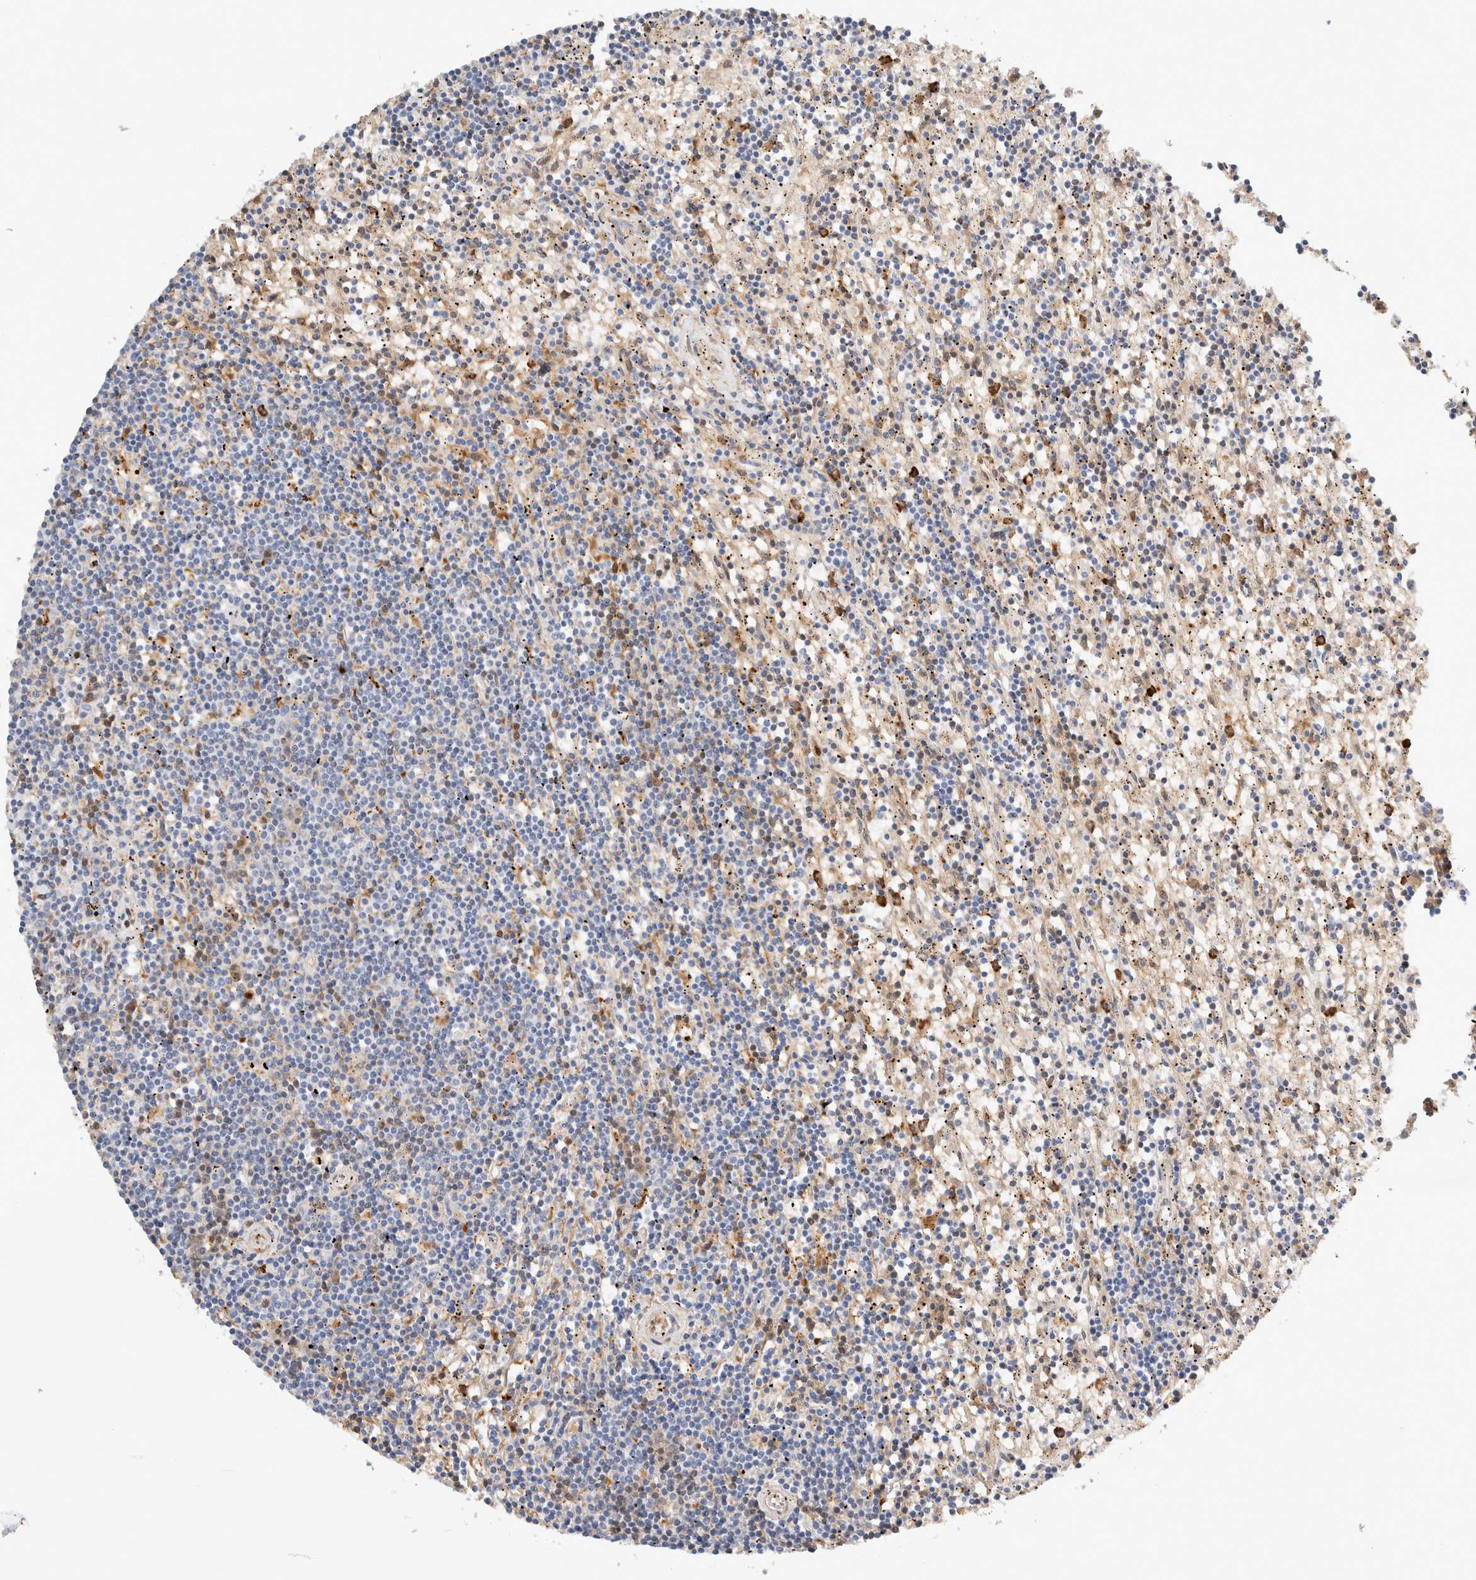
{"staining": {"intensity": "negative", "quantity": "none", "location": "none"}, "tissue": "lymphoma", "cell_type": "Tumor cells", "image_type": "cancer", "snomed": [{"axis": "morphology", "description": "Malignant lymphoma, non-Hodgkin's type, Low grade"}, {"axis": "topography", "description": "Spleen"}], "caption": "Lymphoma stained for a protein using immunohistochemistry demonstrates no positivity tumor cells.", "gene": "FGL2", "patient": {"sex": "male", "age": 76}}